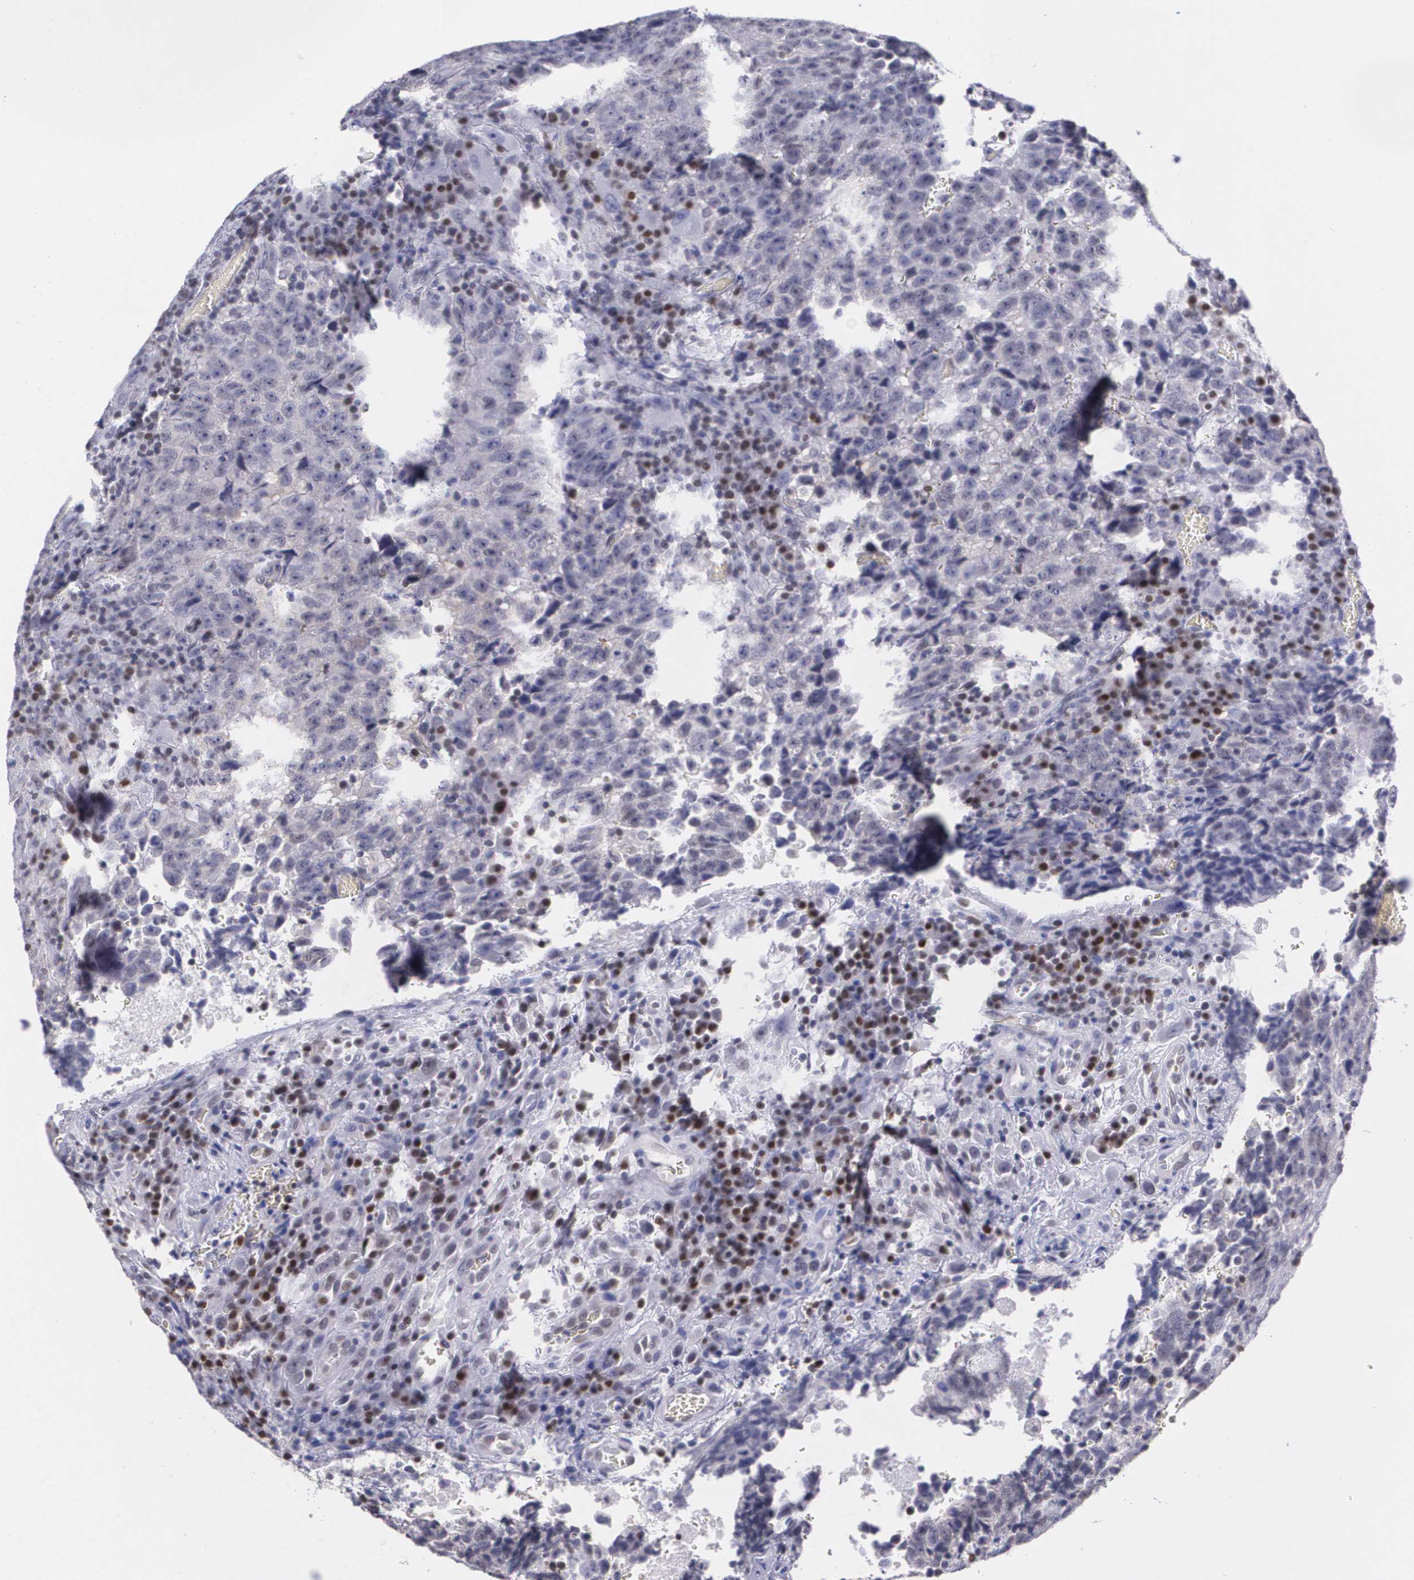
{"staining": {"intensity": "negative", "quantity": "none", "location": "none"}, "tissue": "testis cancer", "cell_type": "Tumor cells", "image_type": "cancer", "snomed": [{"axis": "morphology", "description": "Necrosis, NOS"}, {"axis": "morphology", "description": "Carcinoma, Embryonal, NOS"}, {"axis": "topography", "description": "Testis"}], "caption": "The histopathology image exhibits no staining of tumor cells in testis cancer (embryonal carcinoma).", "gene": "MGMT", "patient": {"sex": "male", "age": 19}}